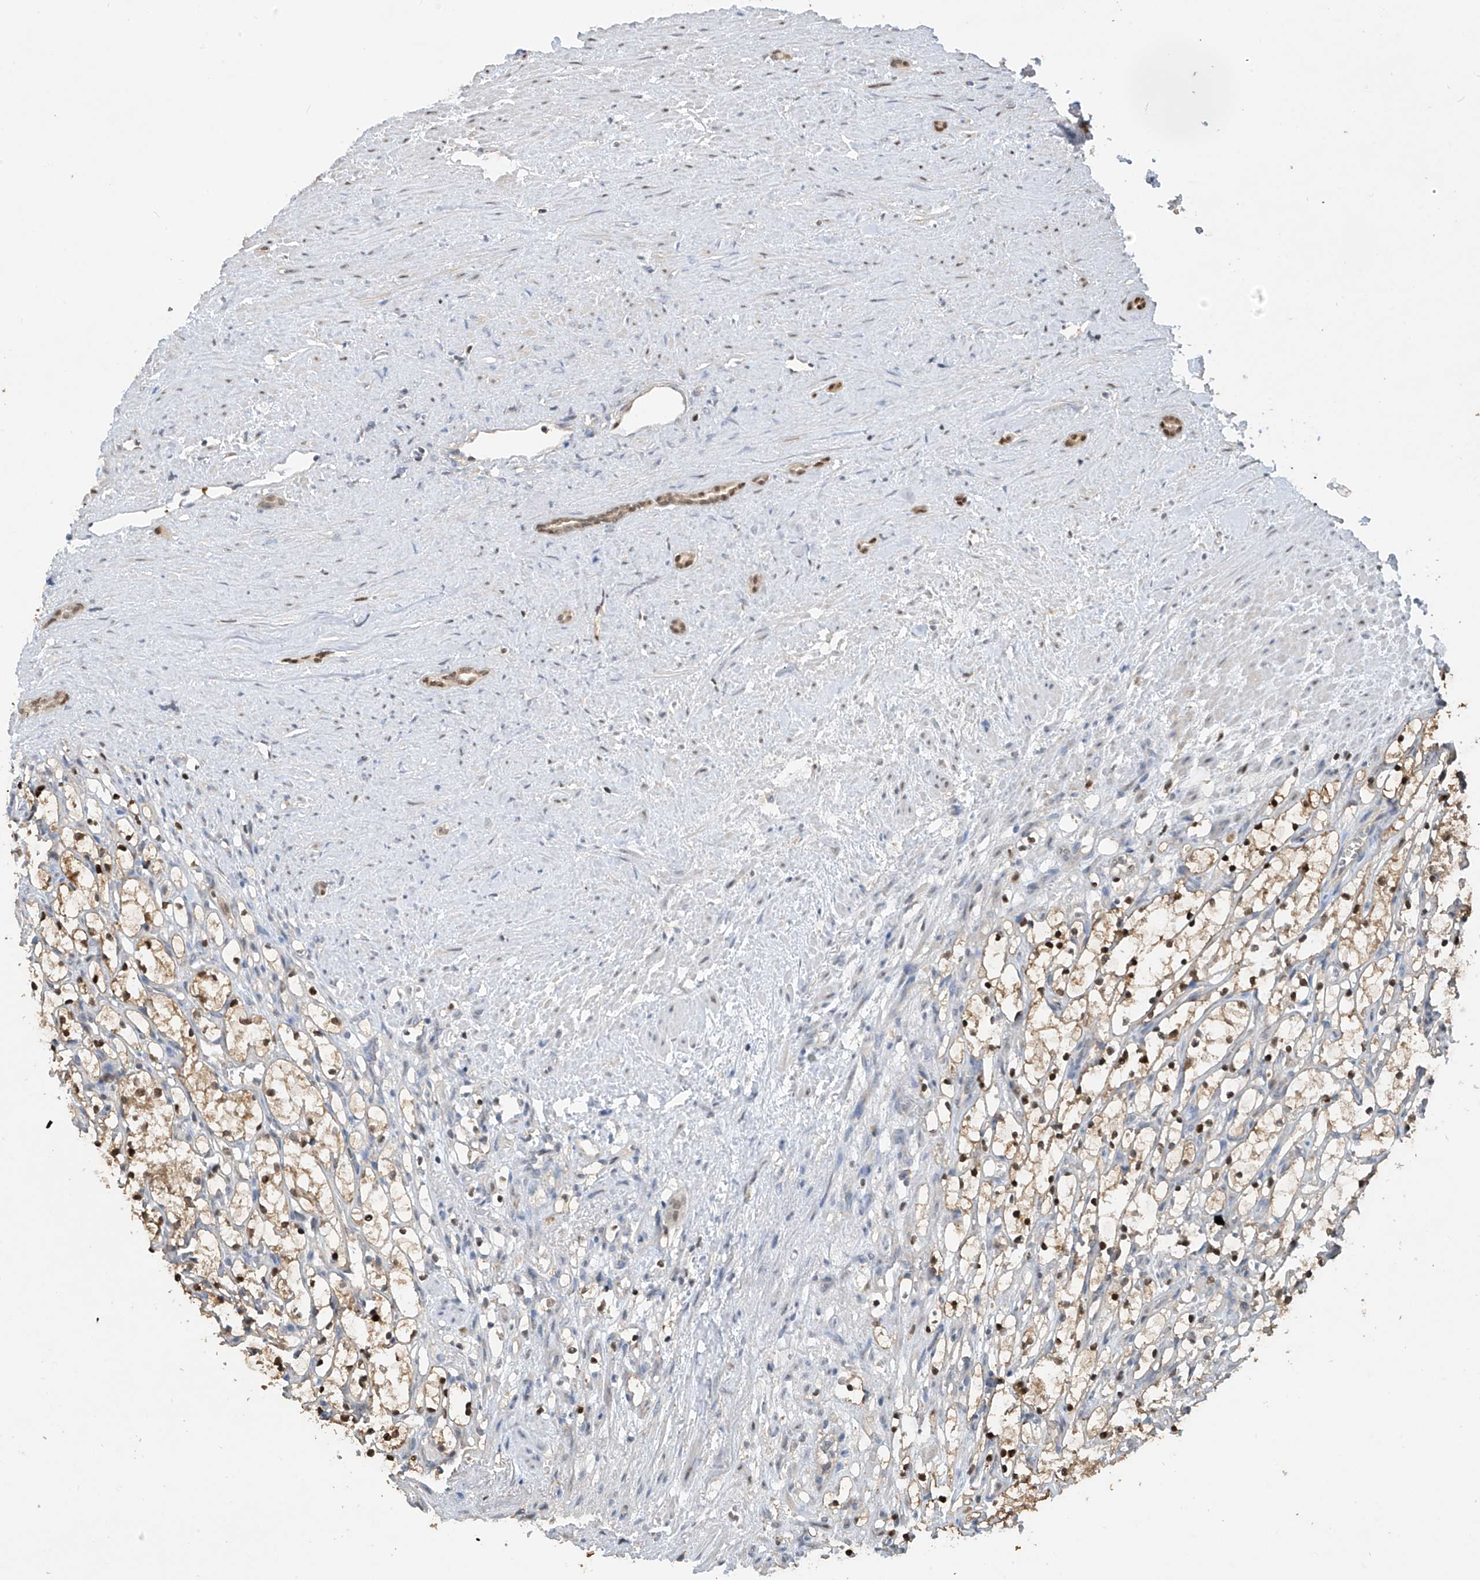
{"staining": {"intensity": "moderate", "quantity": ">75%", "location": "cytoplasmic/membranous,nuclear"}, "tissue": "renal cancer", "cell_type": "Tumor cells", "image_type": "cancer", "snomed": [{"axis": "morphology", "description": "Adenocarcinoma, NOS"}, {"axis": "topography", "description": "Kidney"}], "caption": "Immunohistochemical staining of renal cancer shows medium levels of moderate cytoplasmic/membranous and nuclear positivity in approximately >75% of tumor cells.", "gene": "PMM1", "patient": {"sex": "female", "age": 69}}